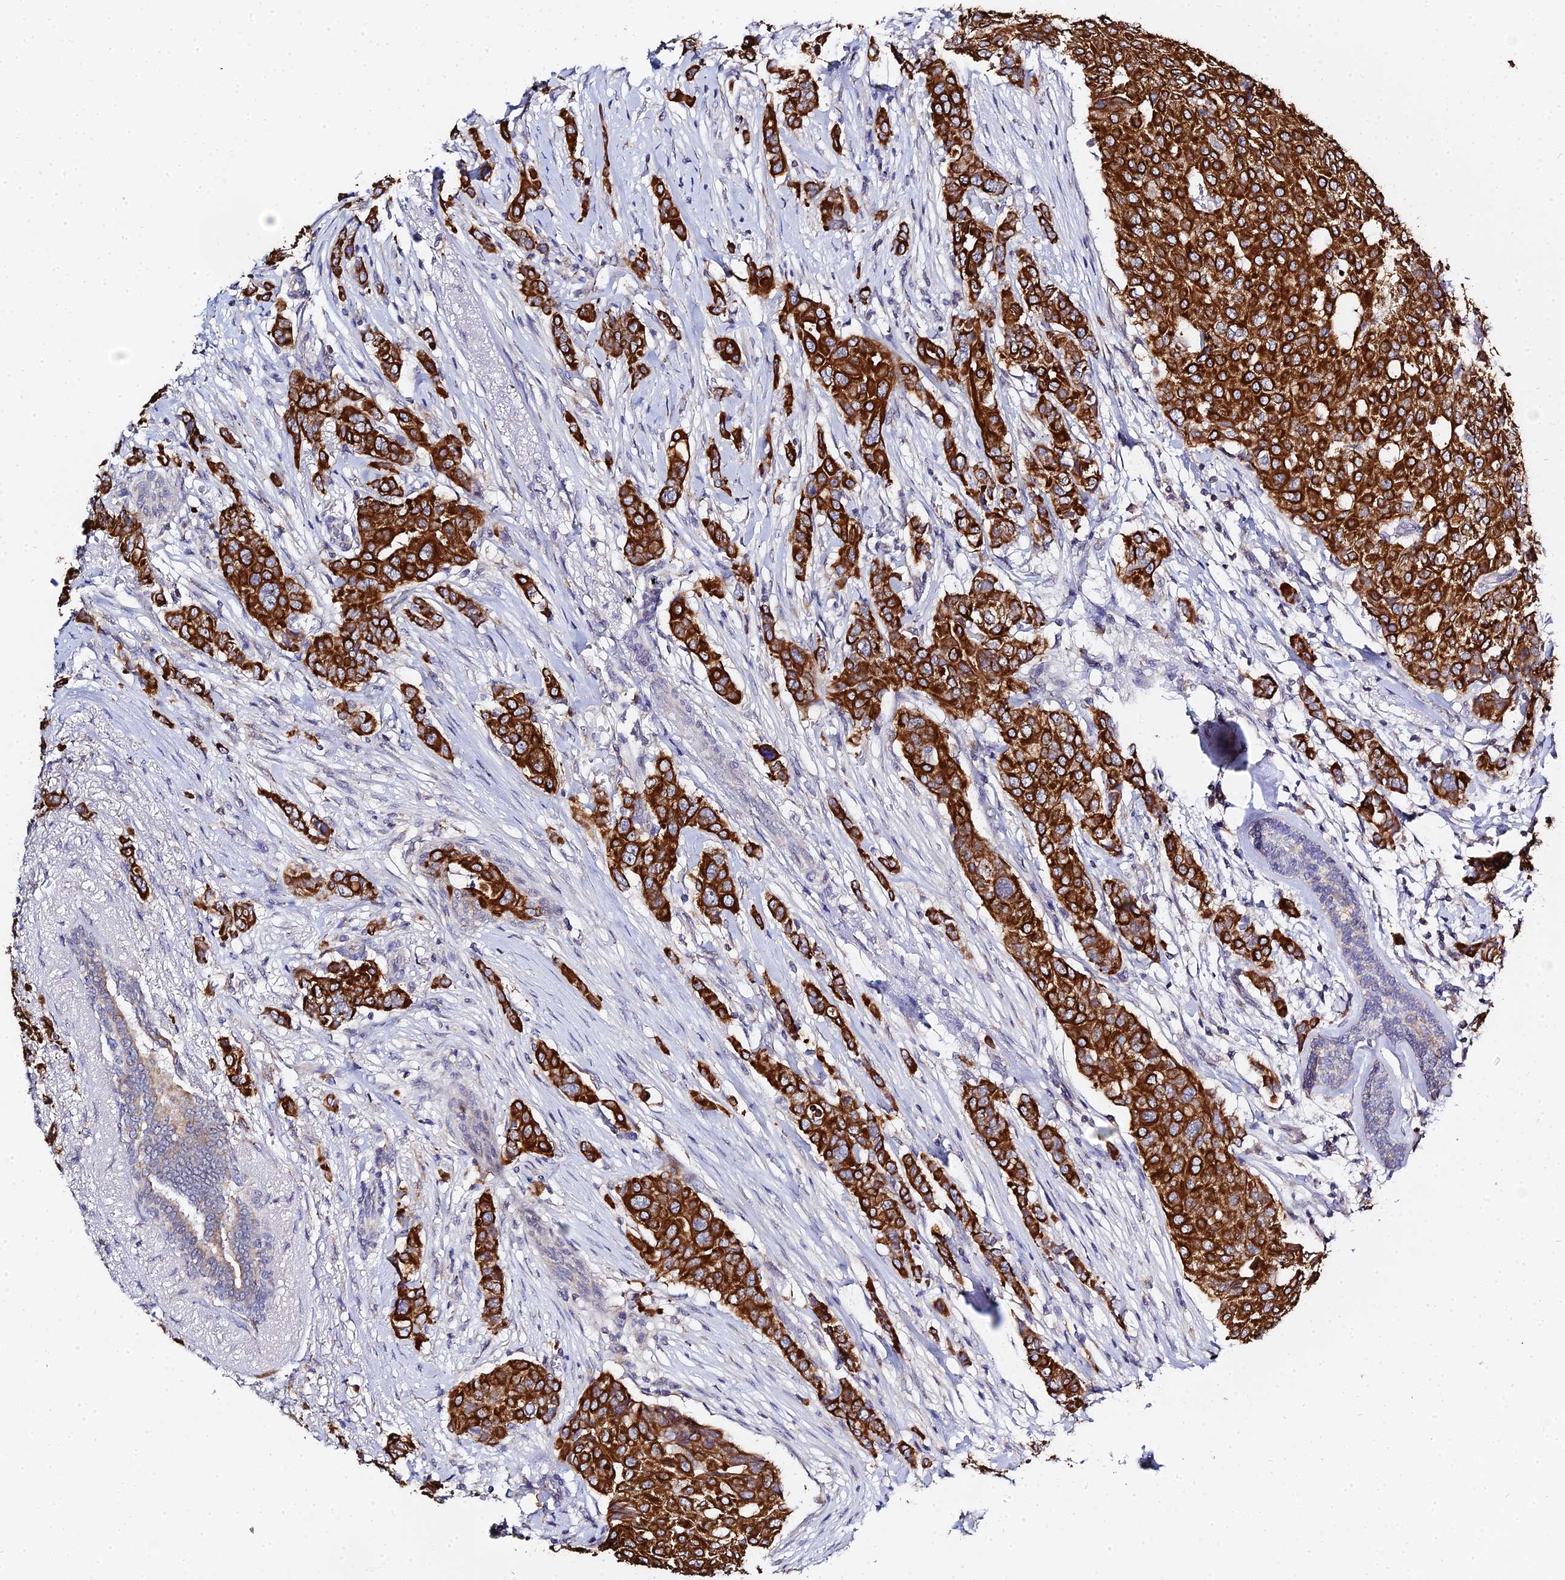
{"staining": {"intensity": "strong", "quantity": ">75%", "location": "cytoplasmic/membranous"}, "tissue": "breast cancer", "cell_type": "Tumor cells", "image_type": "cancer", "snomed": [{"axis": "morphology", "description": "Lobular carcinoma"}, {"axis": "topography", "description": "Breast"}], "caption": "A brown stain highlights strong cytoplasmic/membranous expression of a protein in breast cancer (lobular carcinoma) tumor cells.", "gene": "ZXDA", "patient": {"sex": "female", "age": 51}}